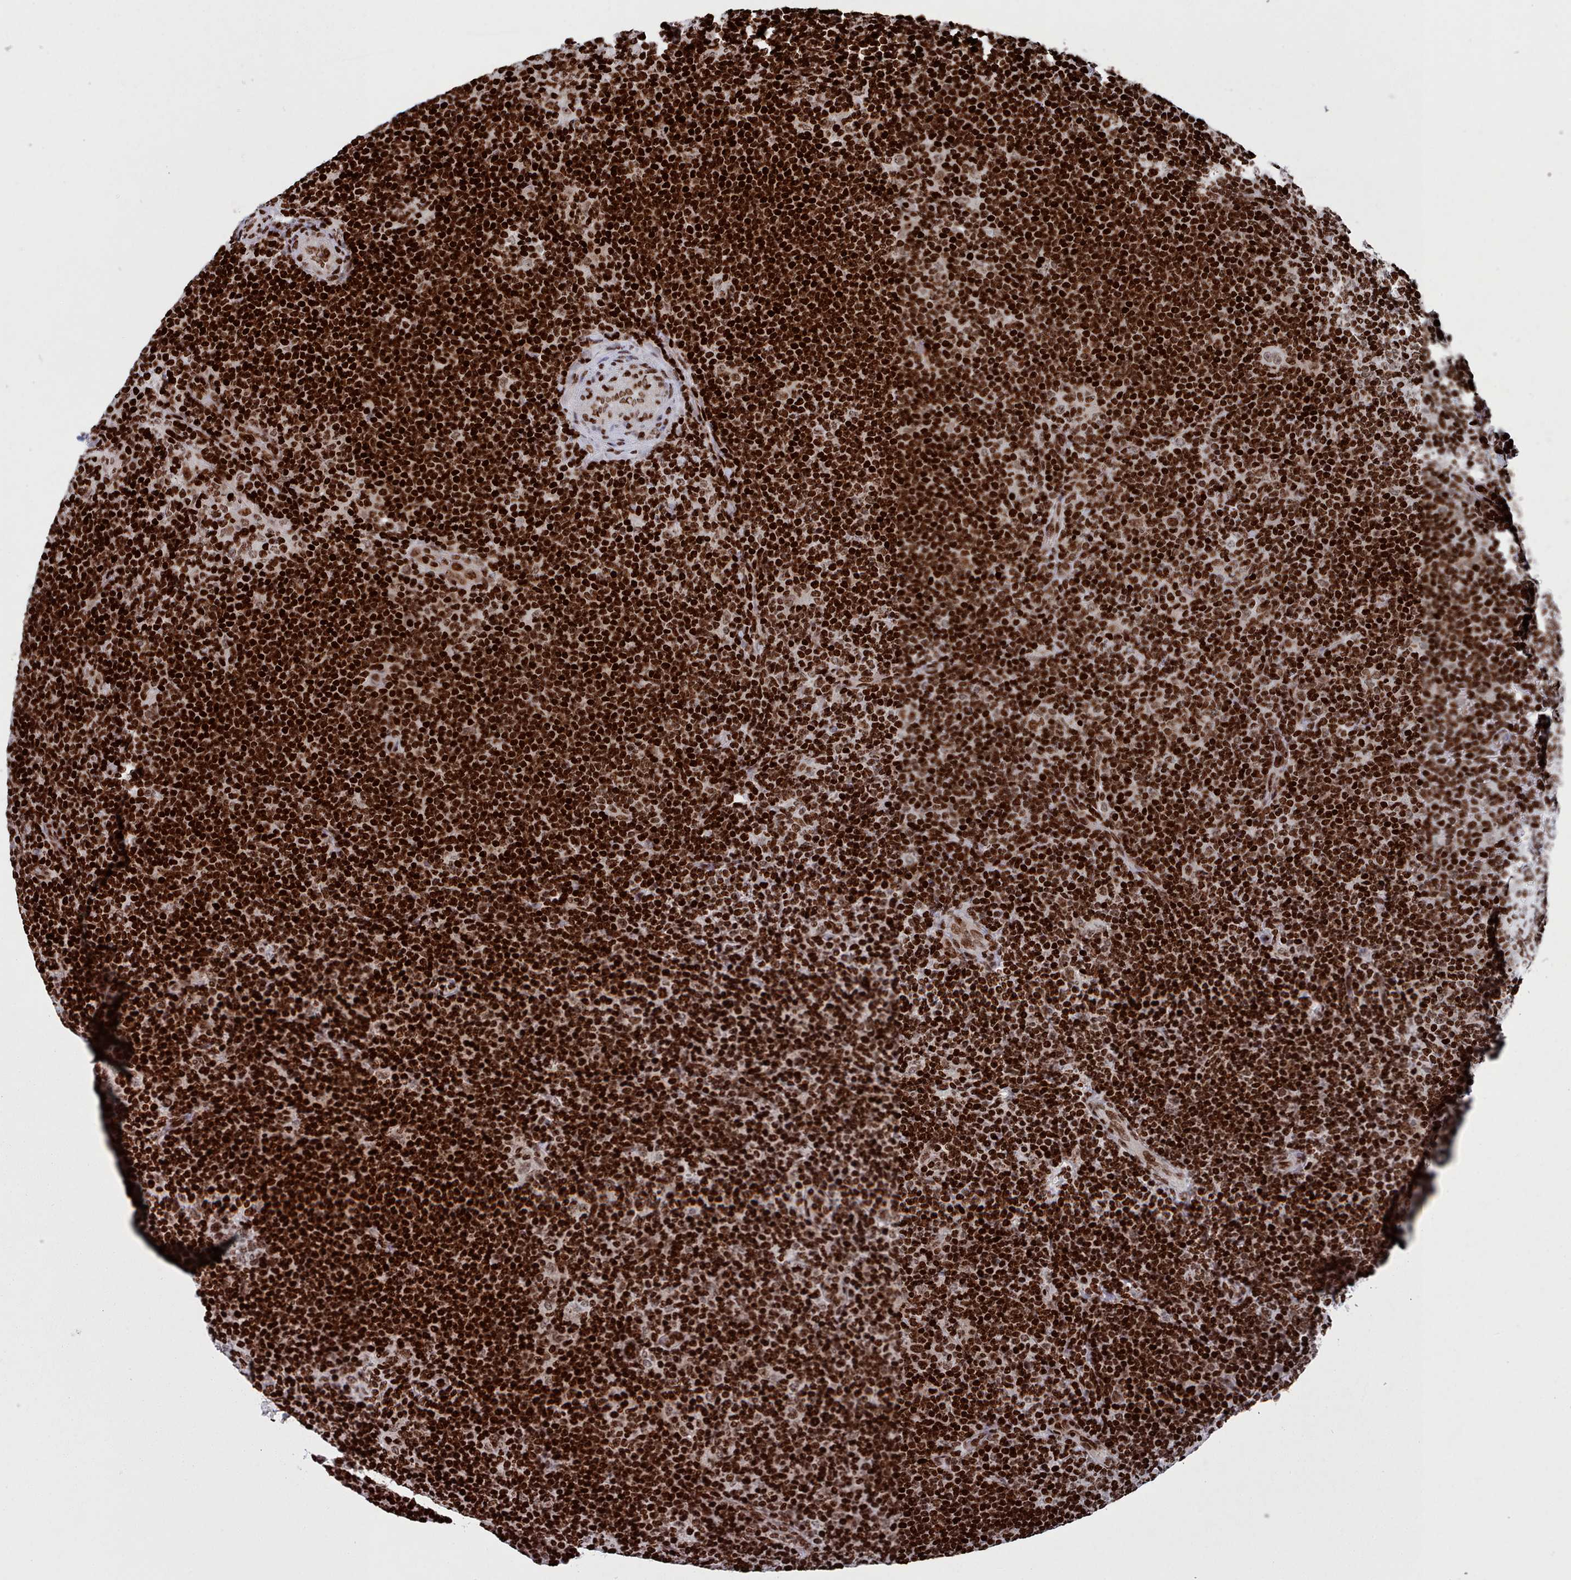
{"staining": {"intensity": "moderate", "quantity": ">75%", "location": "nuclear"}, "tissue": "lymphoma", "cell_type": "Tumor cells", "image_type": "cancer", "snomed": [{"axis": "morphology", "description": "Hodgkin's disease, NOS"}, {"axis": "topography", "description": "Lymph node"}], "caption": "Lymphoma stained for a protein (brown) displays moderate nuclear positive positivity in approximately >75% of tumor cells.", "gene": "PCDHB12", "patient": {"sex": "female", "age": 57}}